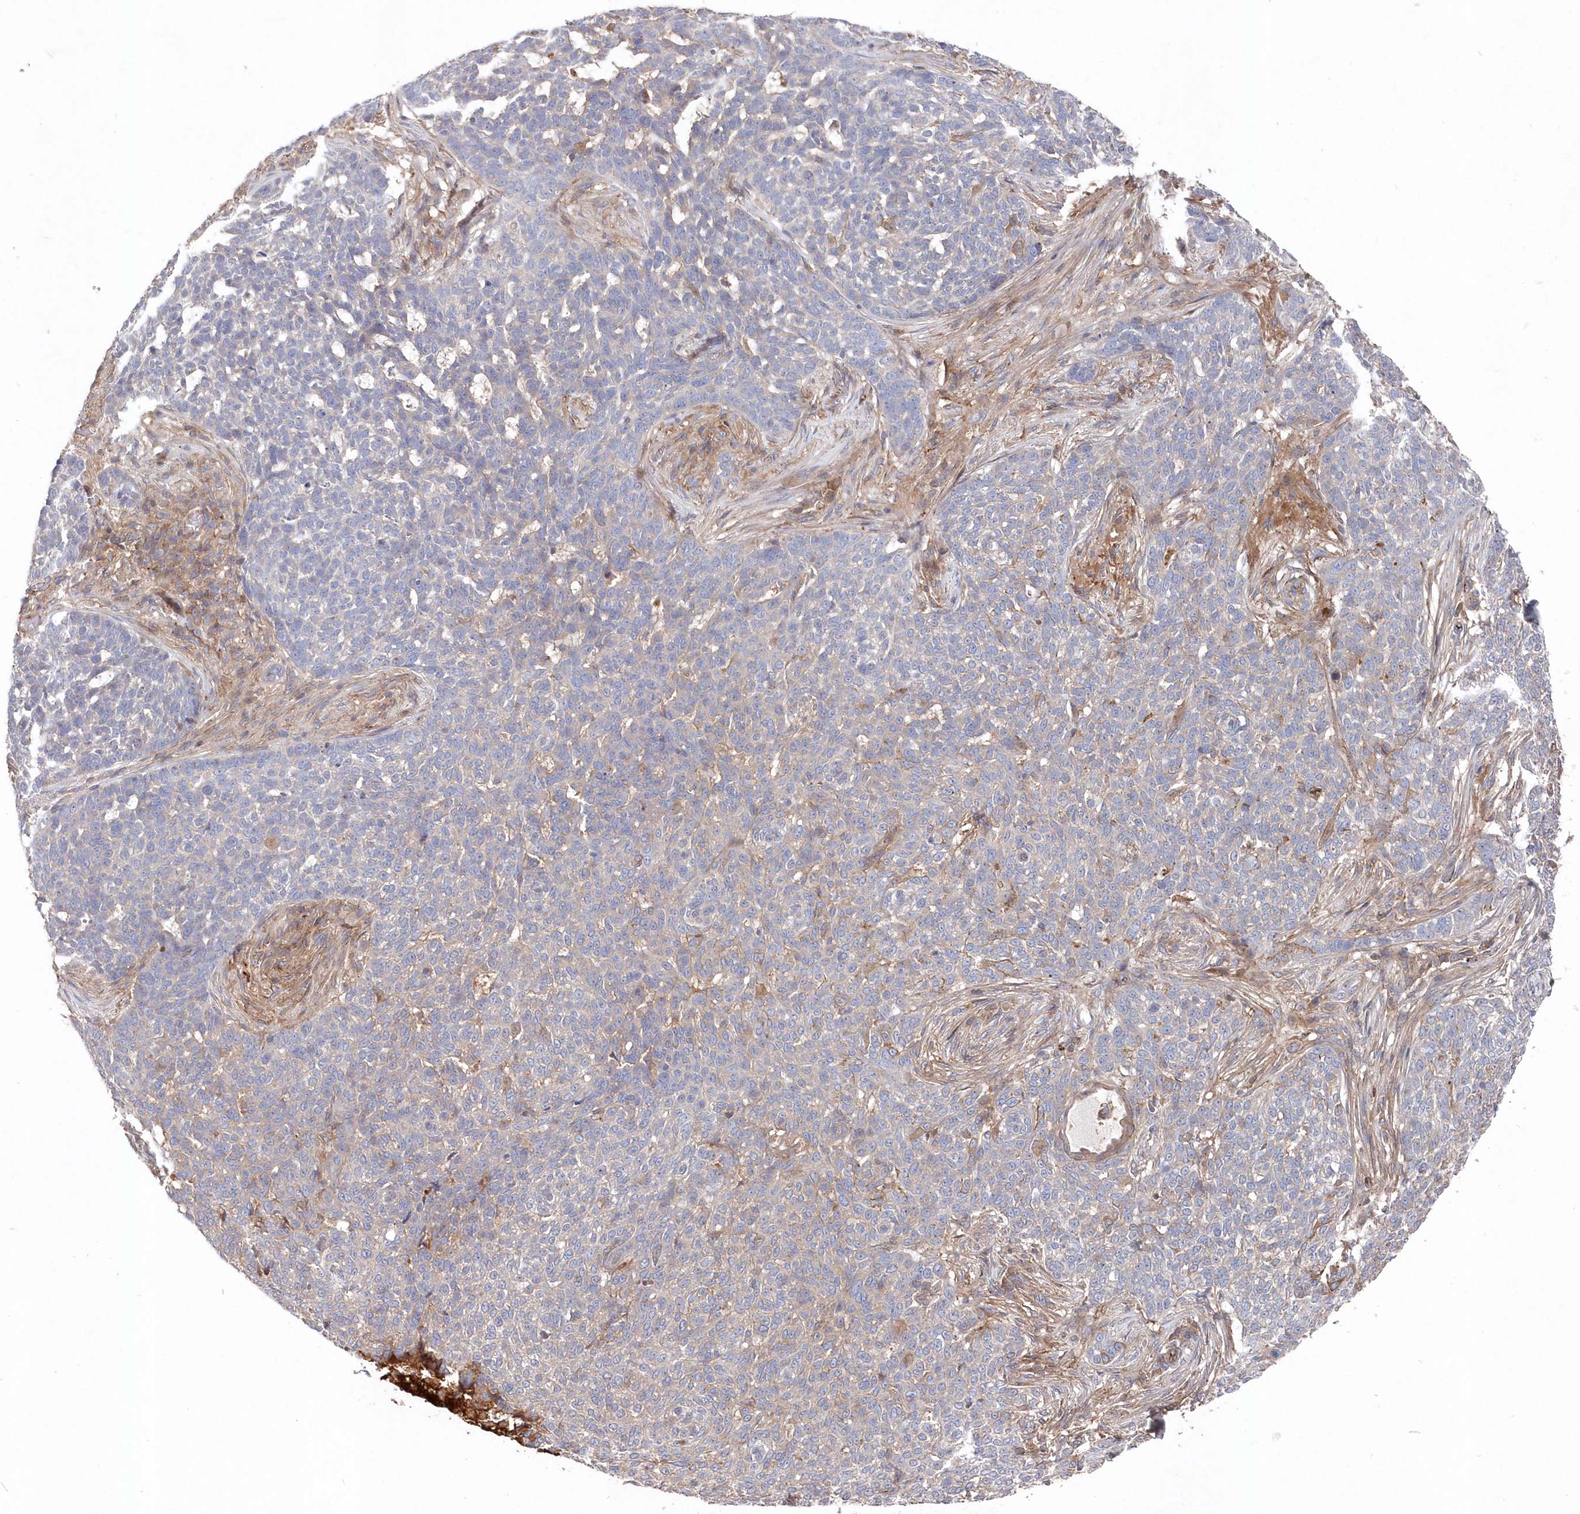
{"staining": {"intensity": "negative", "quantity": "none", "location": "none"}, "tissue": "skin cancer", "cell_type": "Tumor cells", "image_type": "cancer", "snomed": [{"axis": "morphology", "description": "Basal cell carcinoma"}, {"axis": "topography", "description": "Skin"}], "caption": "This is an IHC histopathology image of skin cancer. There is no expression in tumor cells.", "gene": "ABHD14B", "patient": {"sex": "male", "age": 85}}